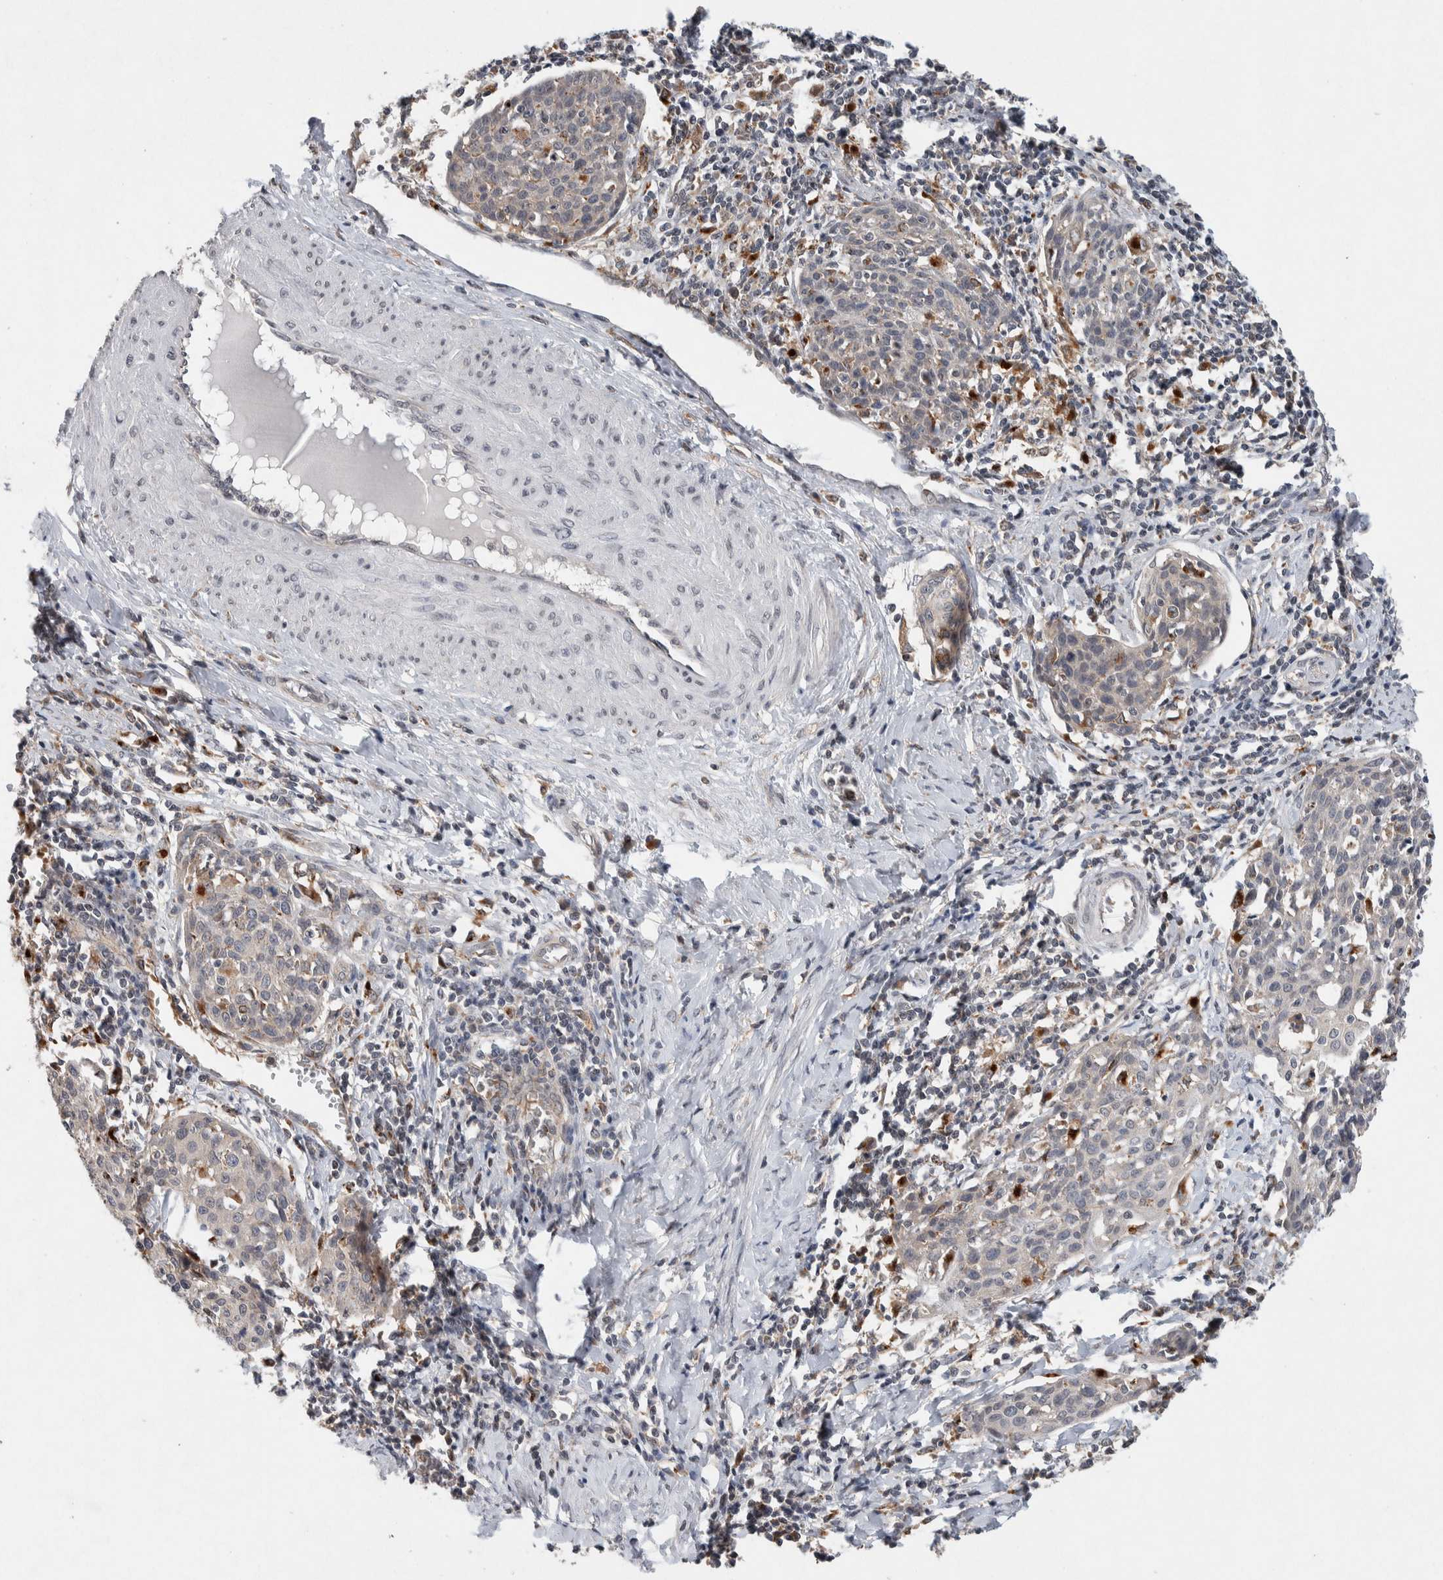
{"staining": {"intensity": "negative", "quantity": "none", "location": "none"}, "tissue": "cervical cancer", "cell_type": "Tumor cells", "image_type": "cancer", "snomed": [{"axis": "morphology", "description": "Squamous cell carcinoma, NOS"}, {"axis": "topography", "description": "Cervix"}], "caption": "Immunohistochemistry histopathology image of human cervical squamous cell carcinoma stained for a protein (brown), which reveals no positivity in tumor cells.", "gene": "KCNK1", "patient": {"sex": "female", "age": 38}}